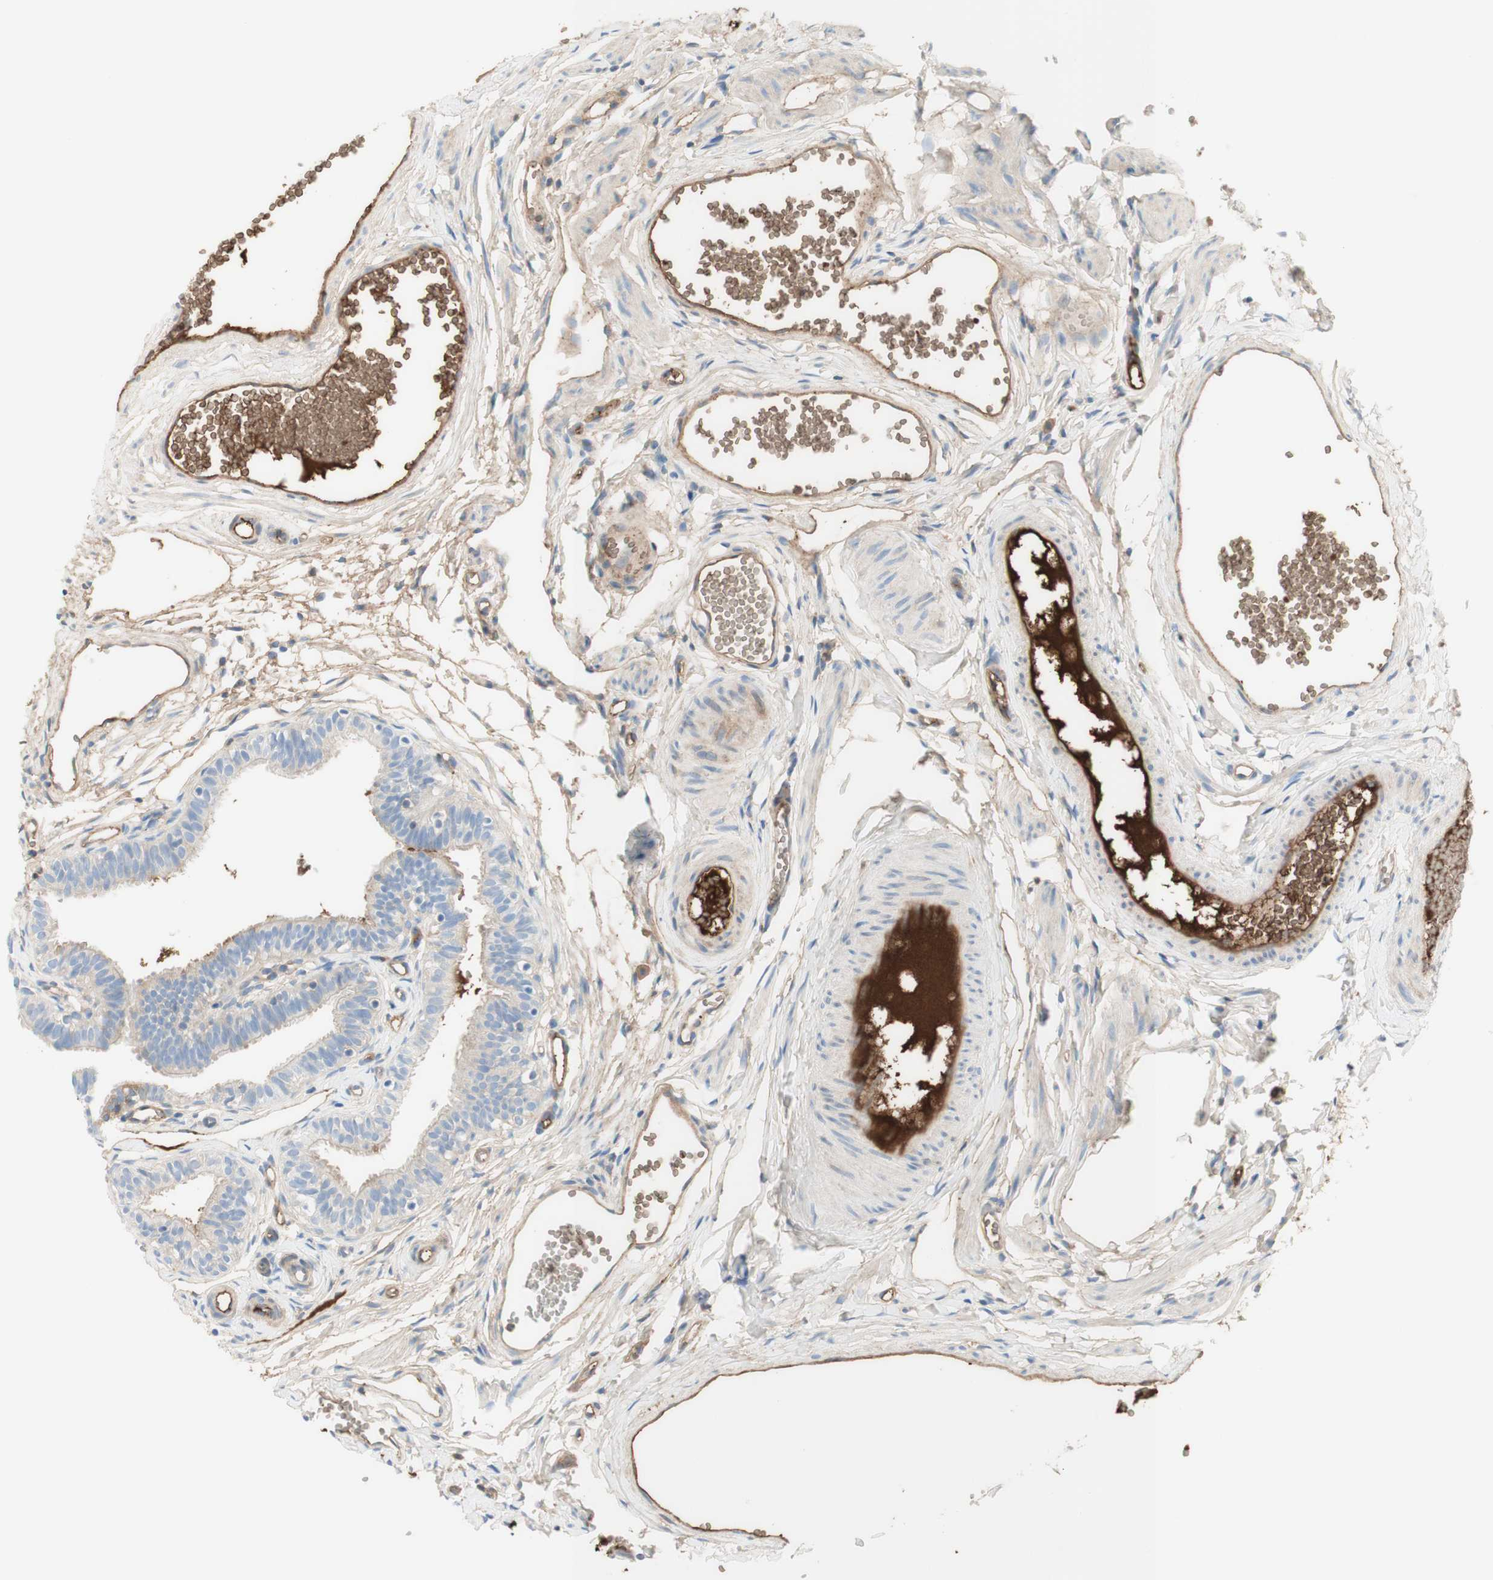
{"staining": {"intensity": "weak", "quantity": "25%-75%", "location": "cytoplasmic/membranous"}, "tissue": "fallopian tube", "cell_type": "Glandular cells", "image_type": "normal", "snomed": [{"axis": "morphology", "description": "Normal tissue, NOS"}, {"axis": "topography", "description": "Fallopian tube"}, {"axis": "topography", "description": "Placenta"}], "caption": "Immunohistochemistry (DAB (3,3'-diaminobenzidine)) staining of benign fallopian tube reveals weak cytoplasmic/membranous protein expression in approximately 25%-75% of glandular cells.", "gene": "KNG1", "patient": {"sex": "female", "age": 34}}